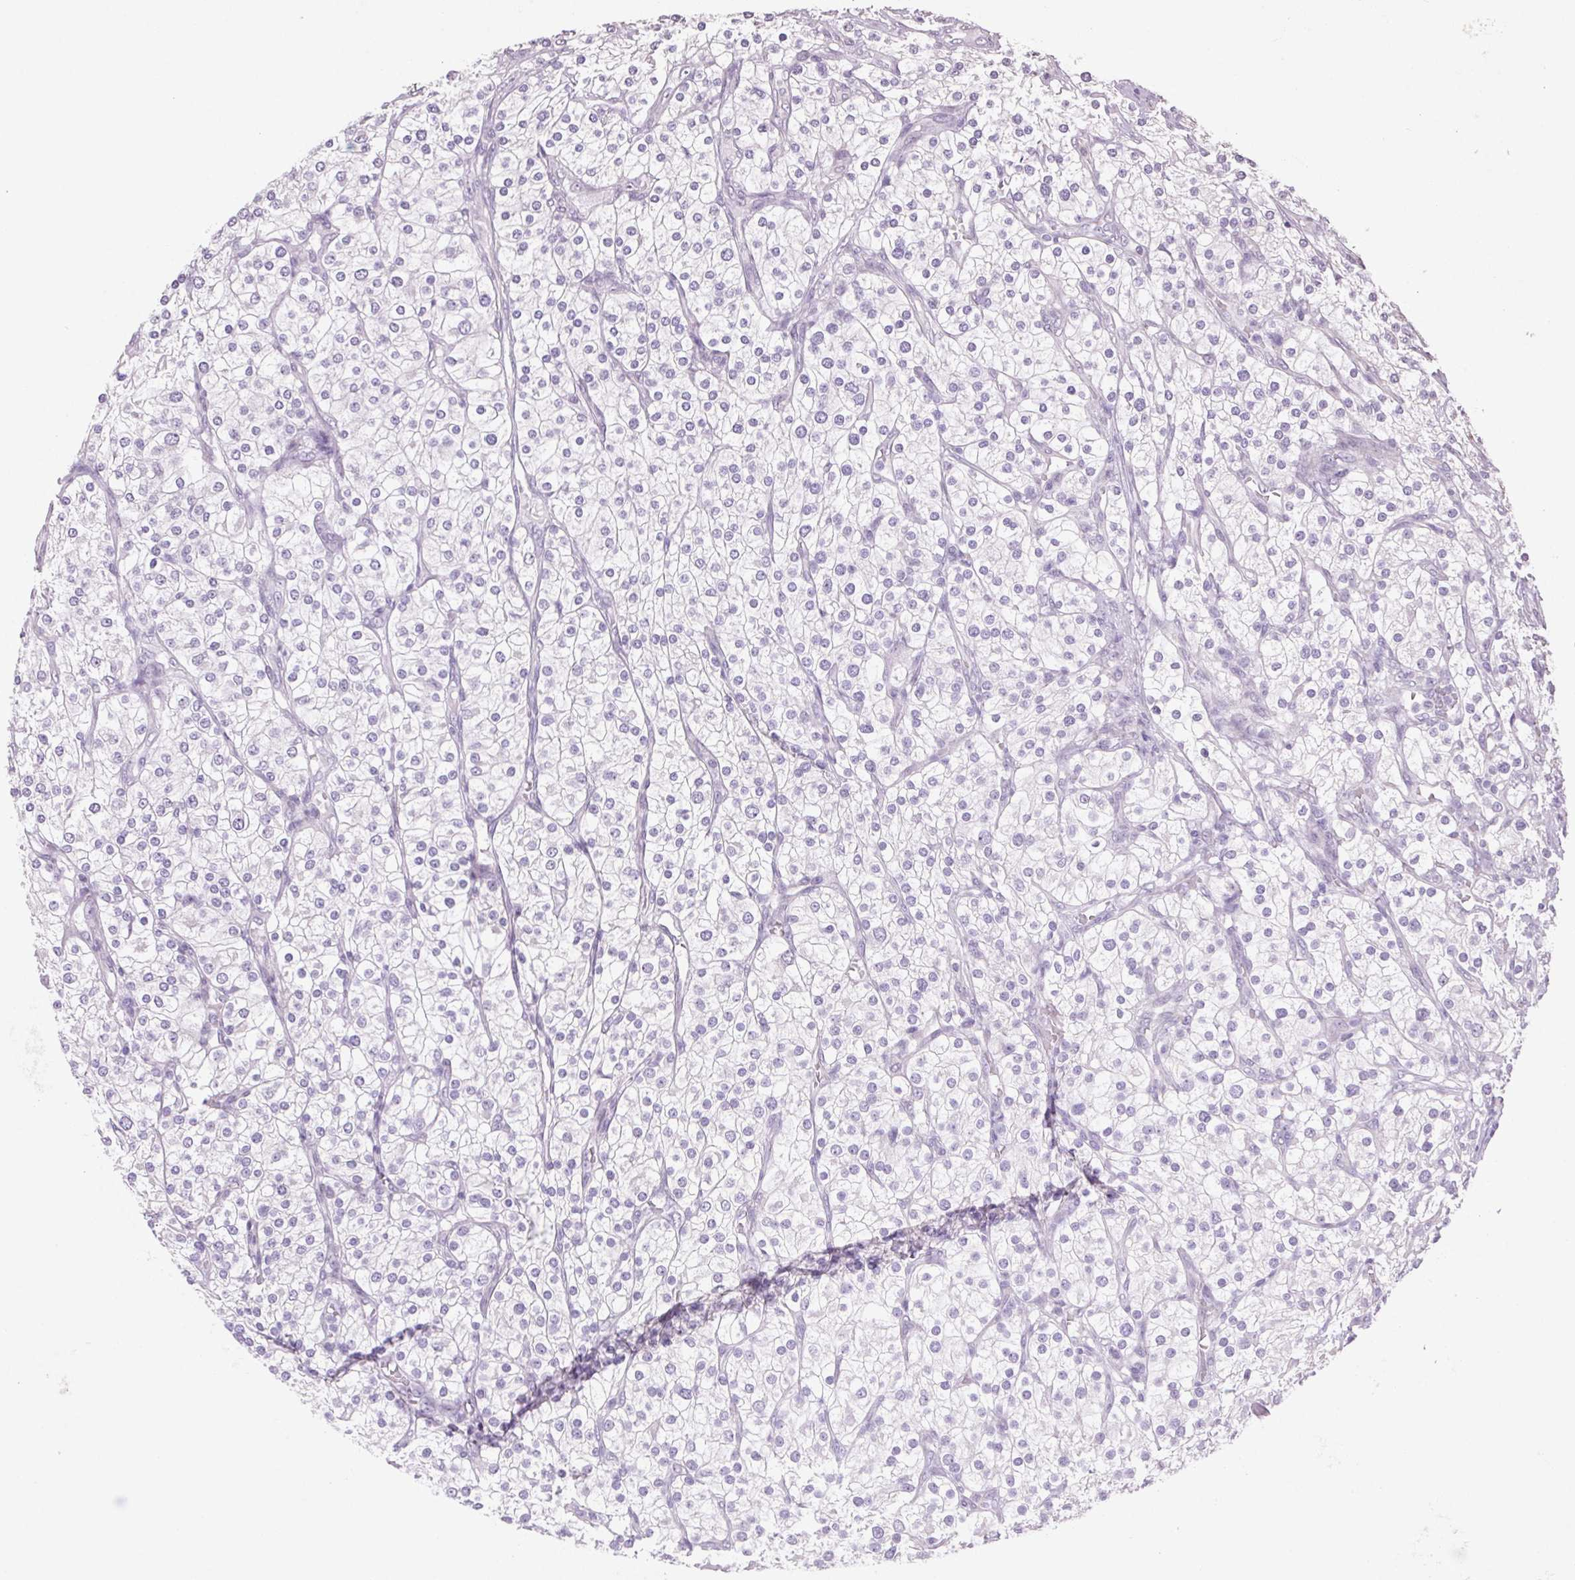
{"staining": {"intensity": "negative", "quantity": "none", "location": "none"}, "tissue": "renal cancer", "cell_type": "Tumor cells", "image_type": "cancer", "snomed": [{"axis": "morphology", "description": "Adenocarcinoma, NOS"}, {"axis": "topography", "description": "Kidney"}], "caption": "Micrograph shows no protein expression in tumor cells of adenocarcinoma (renal) tissue.", "gene": "VWA3B", "patient": {"sex": "male", "age": 80}}